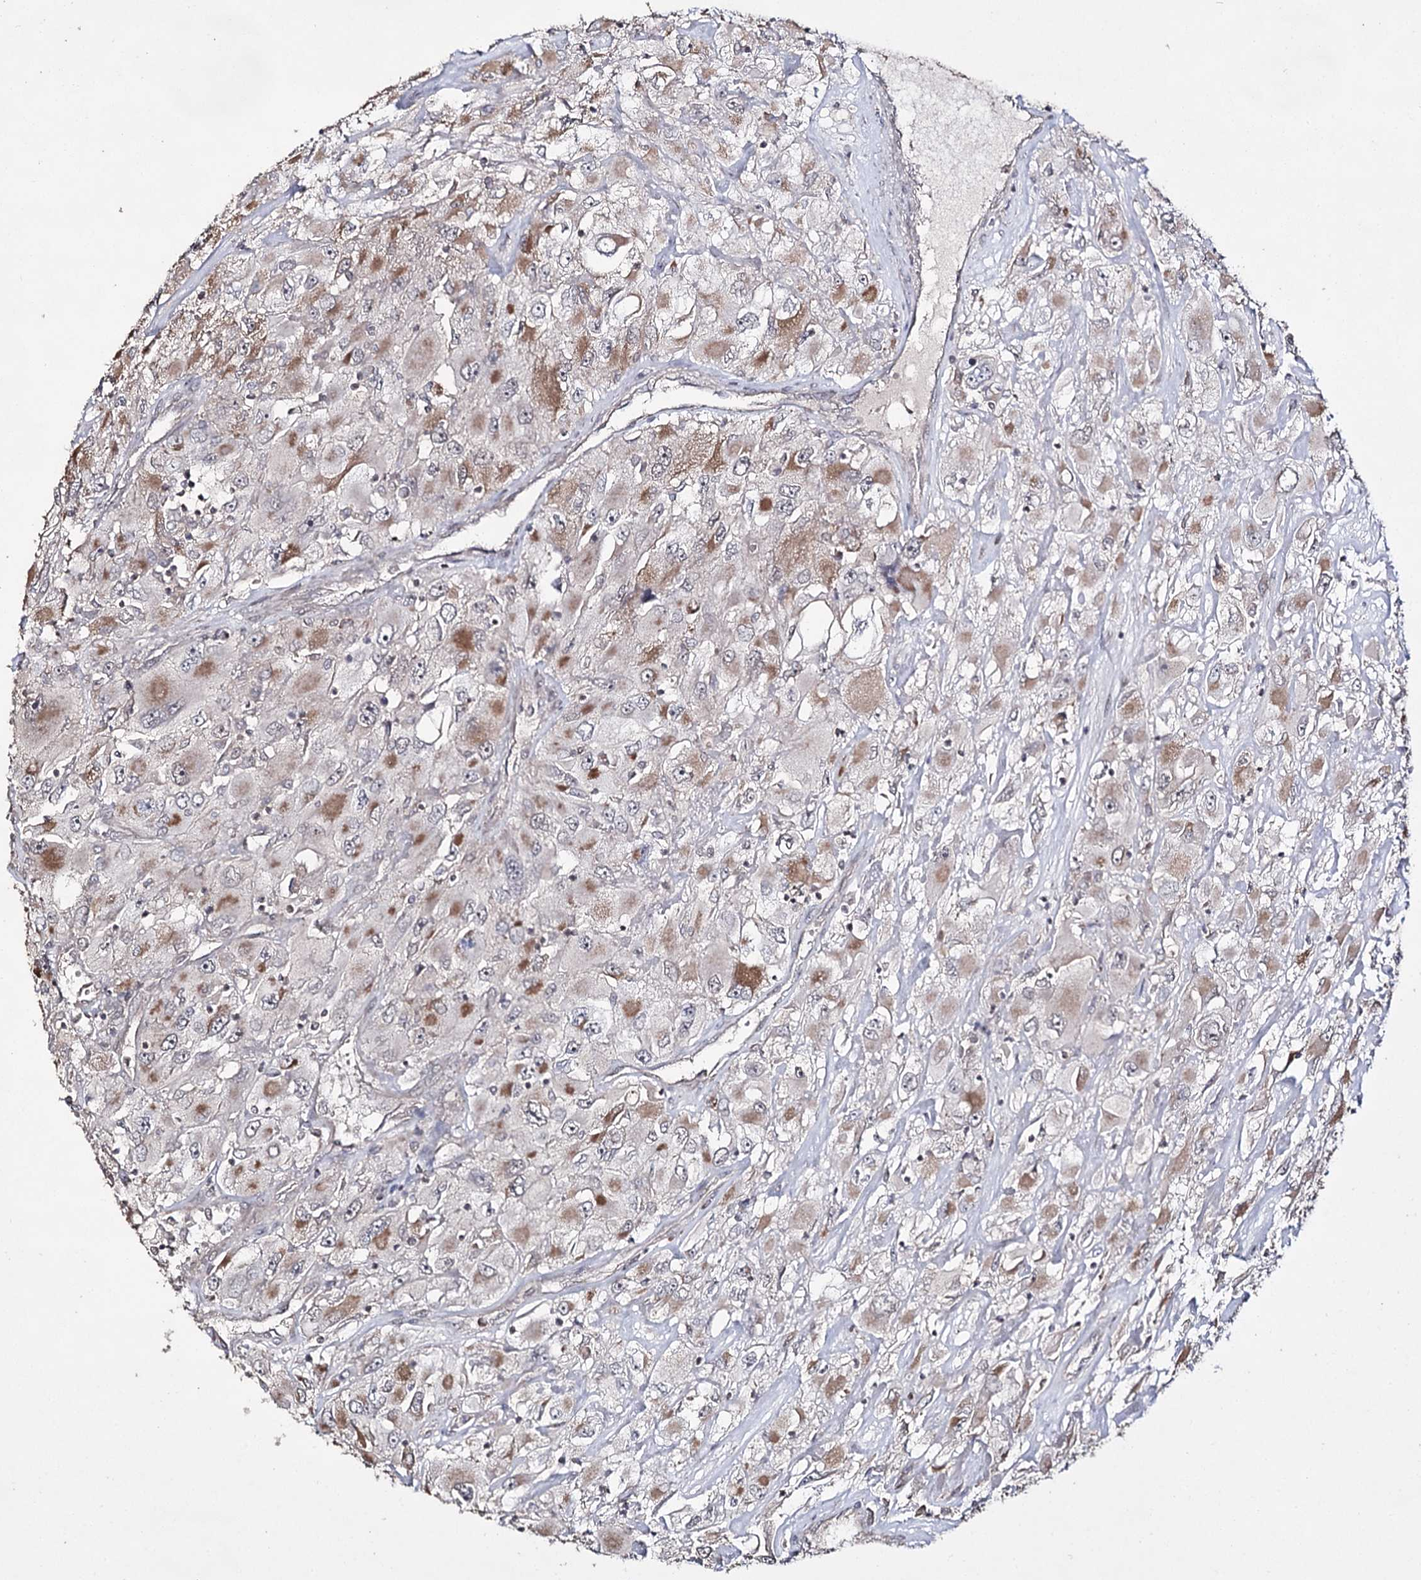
{"staining": {"intensity": "moderate", "quantity": ">75%", "location": "cytoplasmic/membranous"}, "tissue": "renal cancer", "cell_type": "Tumor cells", "image_type": "cancer", "snomed": [{"axis": "morphology", "description": "Adenocarcinoma, NOS"}, {"axis": "topography", "description": "Kidney"}], "caption": "Renal adenocarcinoma stained with a brown dye displays moderate cytoplasmic/membranous positive staining in approximately >75% of tumor cells.", "gene": "ACTR6", "patient": {"sex": "female", "age": 52}}